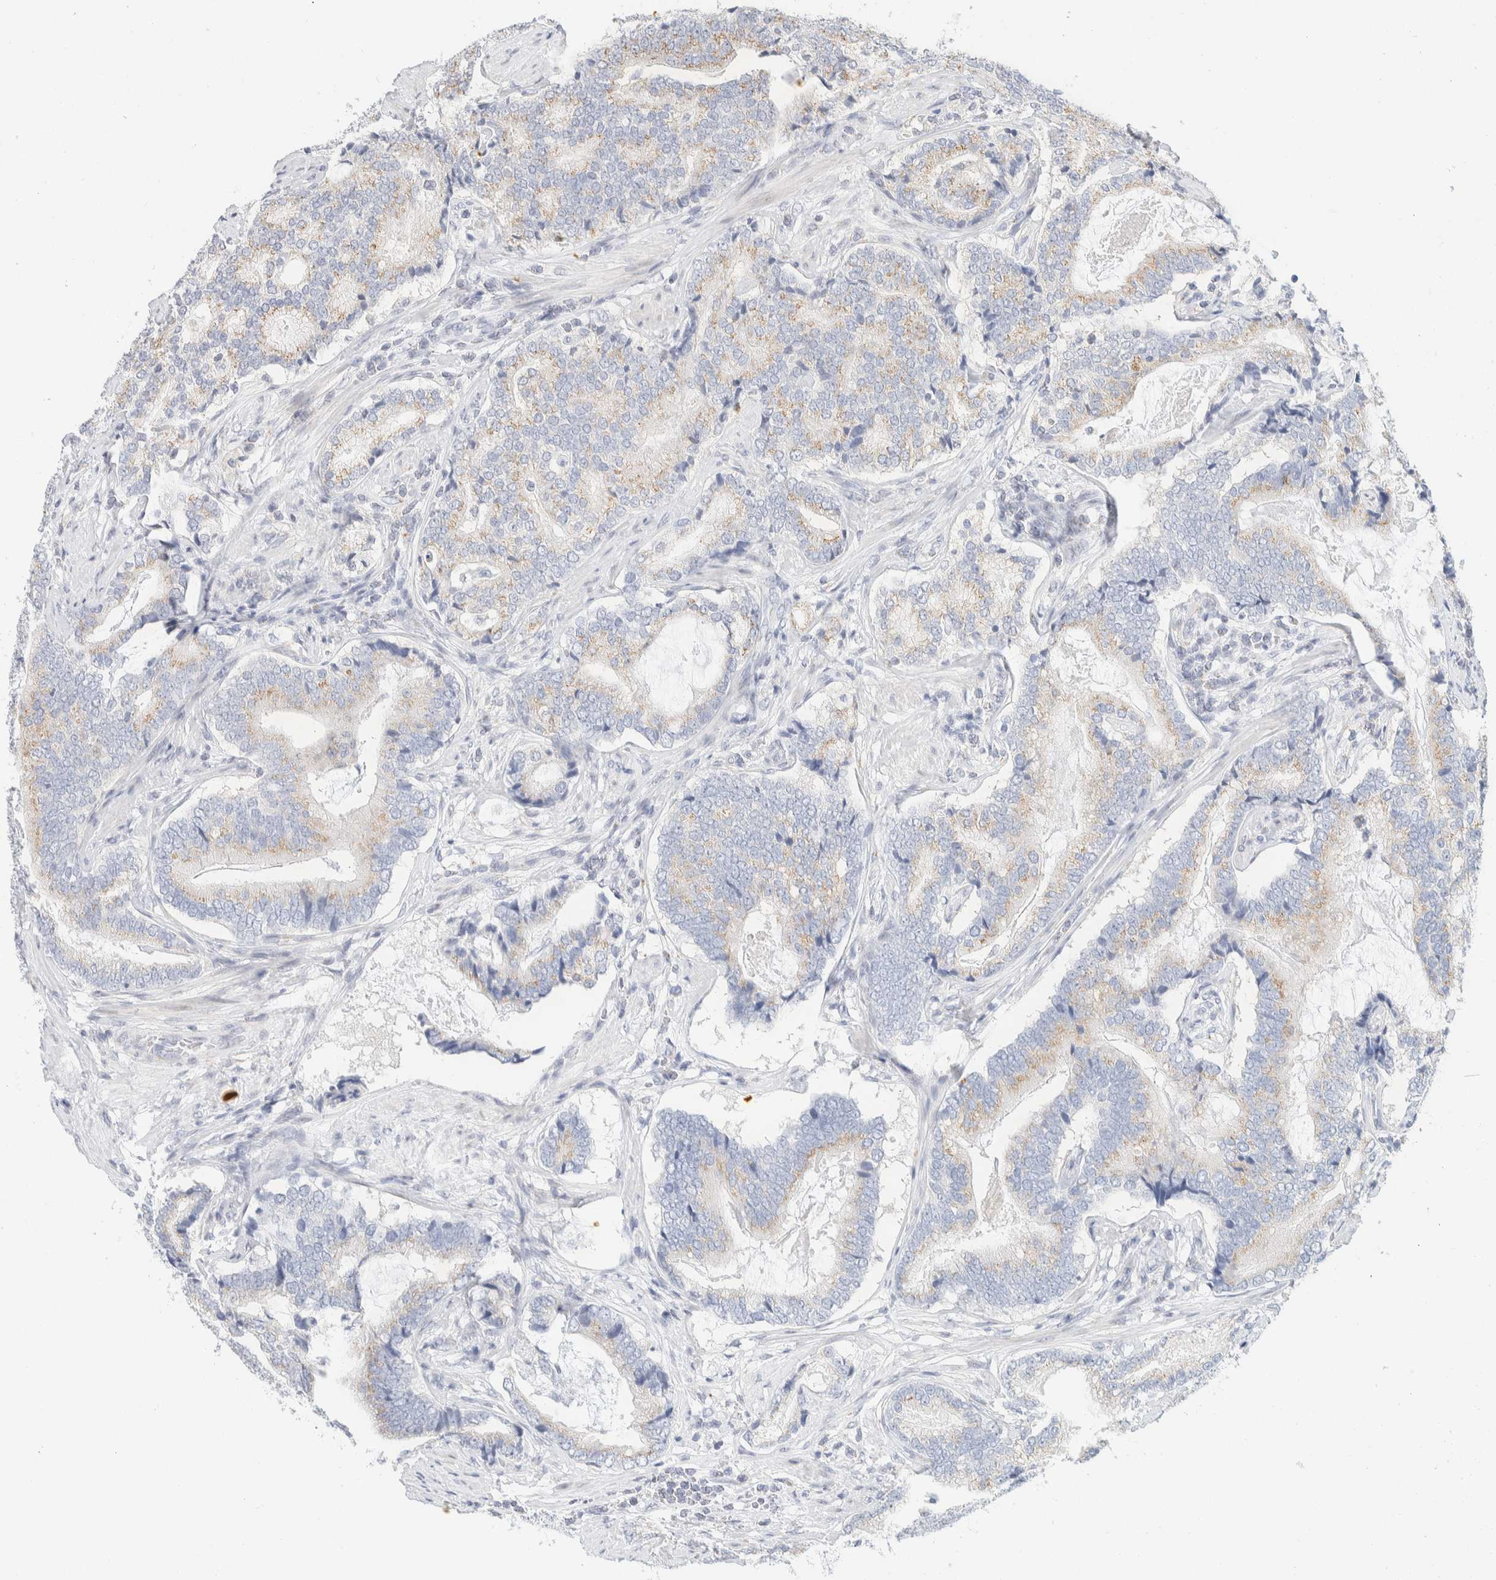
{"staining": {"intensity": "weak", "quantity": ">75%", "location": "cytoplasmic/membranous"}, "tissue": "prostate cancer", "cell_type": "Tumor cells", "image_type": "cancer", "snomed": [{"axis": "morphology", "description": "Adenocarcinoma, High grade"}, {"axis": "topography", "description": "Prostate"}], "caption": "Immunohistochemical staining of prostate adenocarcinoma (high-grade) shows low levels of weak cytoplasmic/membranous protein positivity in approximately >75% of tumor cells.", "gene": "SPNS3", "patient": {"sex": "male", "age": 55}}